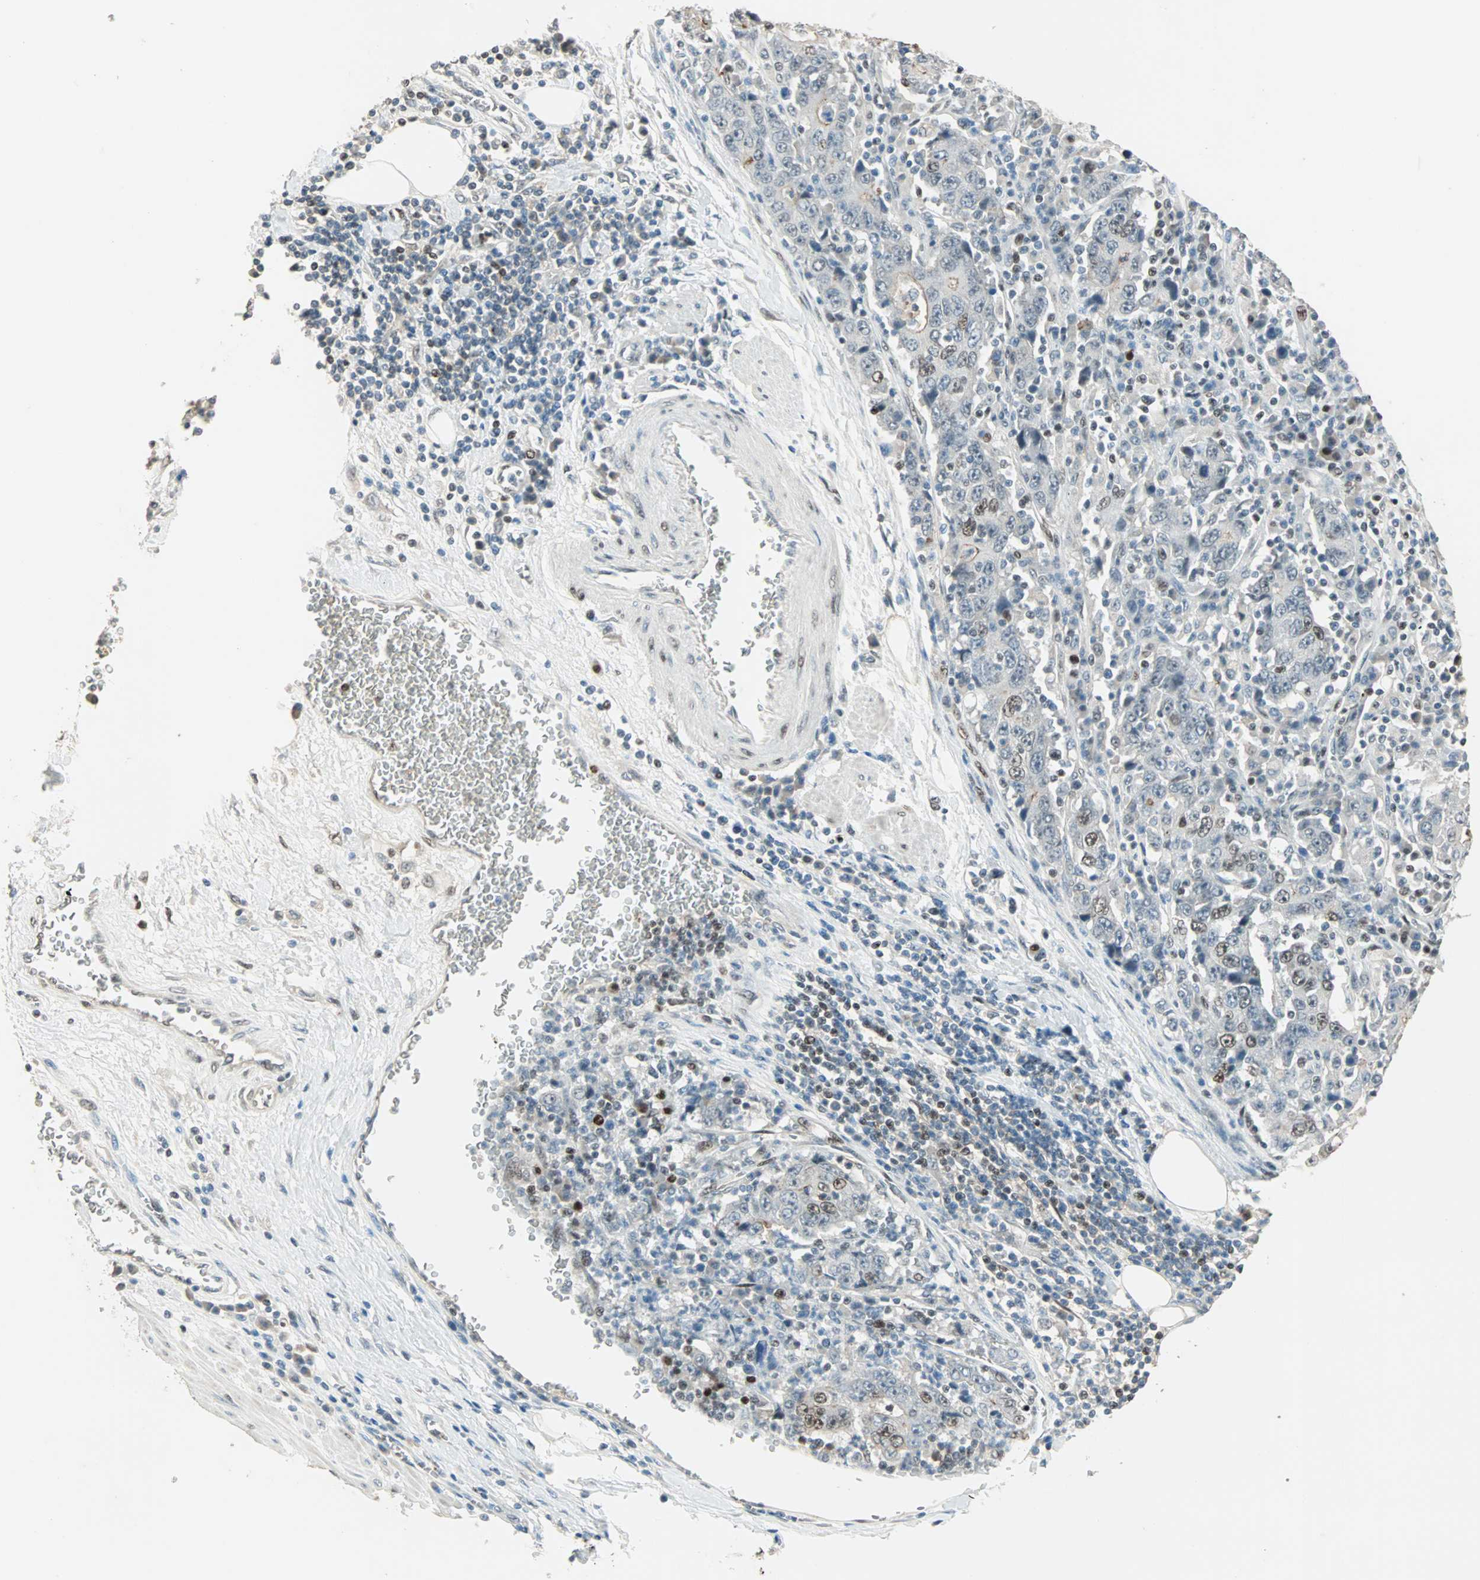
{"staining": {"intensity": "moderate", "quantity": "25%-75%", "location": "nuclear"}, "tissue": "stomach cancer", "cell_type": "Tumor cells", "image_type": "cancer", "snomed": [{"axis": "morphology", "description": "Normal tissue, NOS"}, {"axis": "morphology", "description": "Adenocarcinoma, NOS"}, {"axis": "topography", "description": "Stomach, upper"}, {"axis": "topography", "description": "Stomach"}], "caption": "High-power microscopy captured an IHC photomicrograph of adenocarcinoma (stomach), revealing moderate nuclear positivity in approximately 25%-75% of tumor cells.", "gene": "MDC1", "patient": {"sex": "male", "age": 59}}